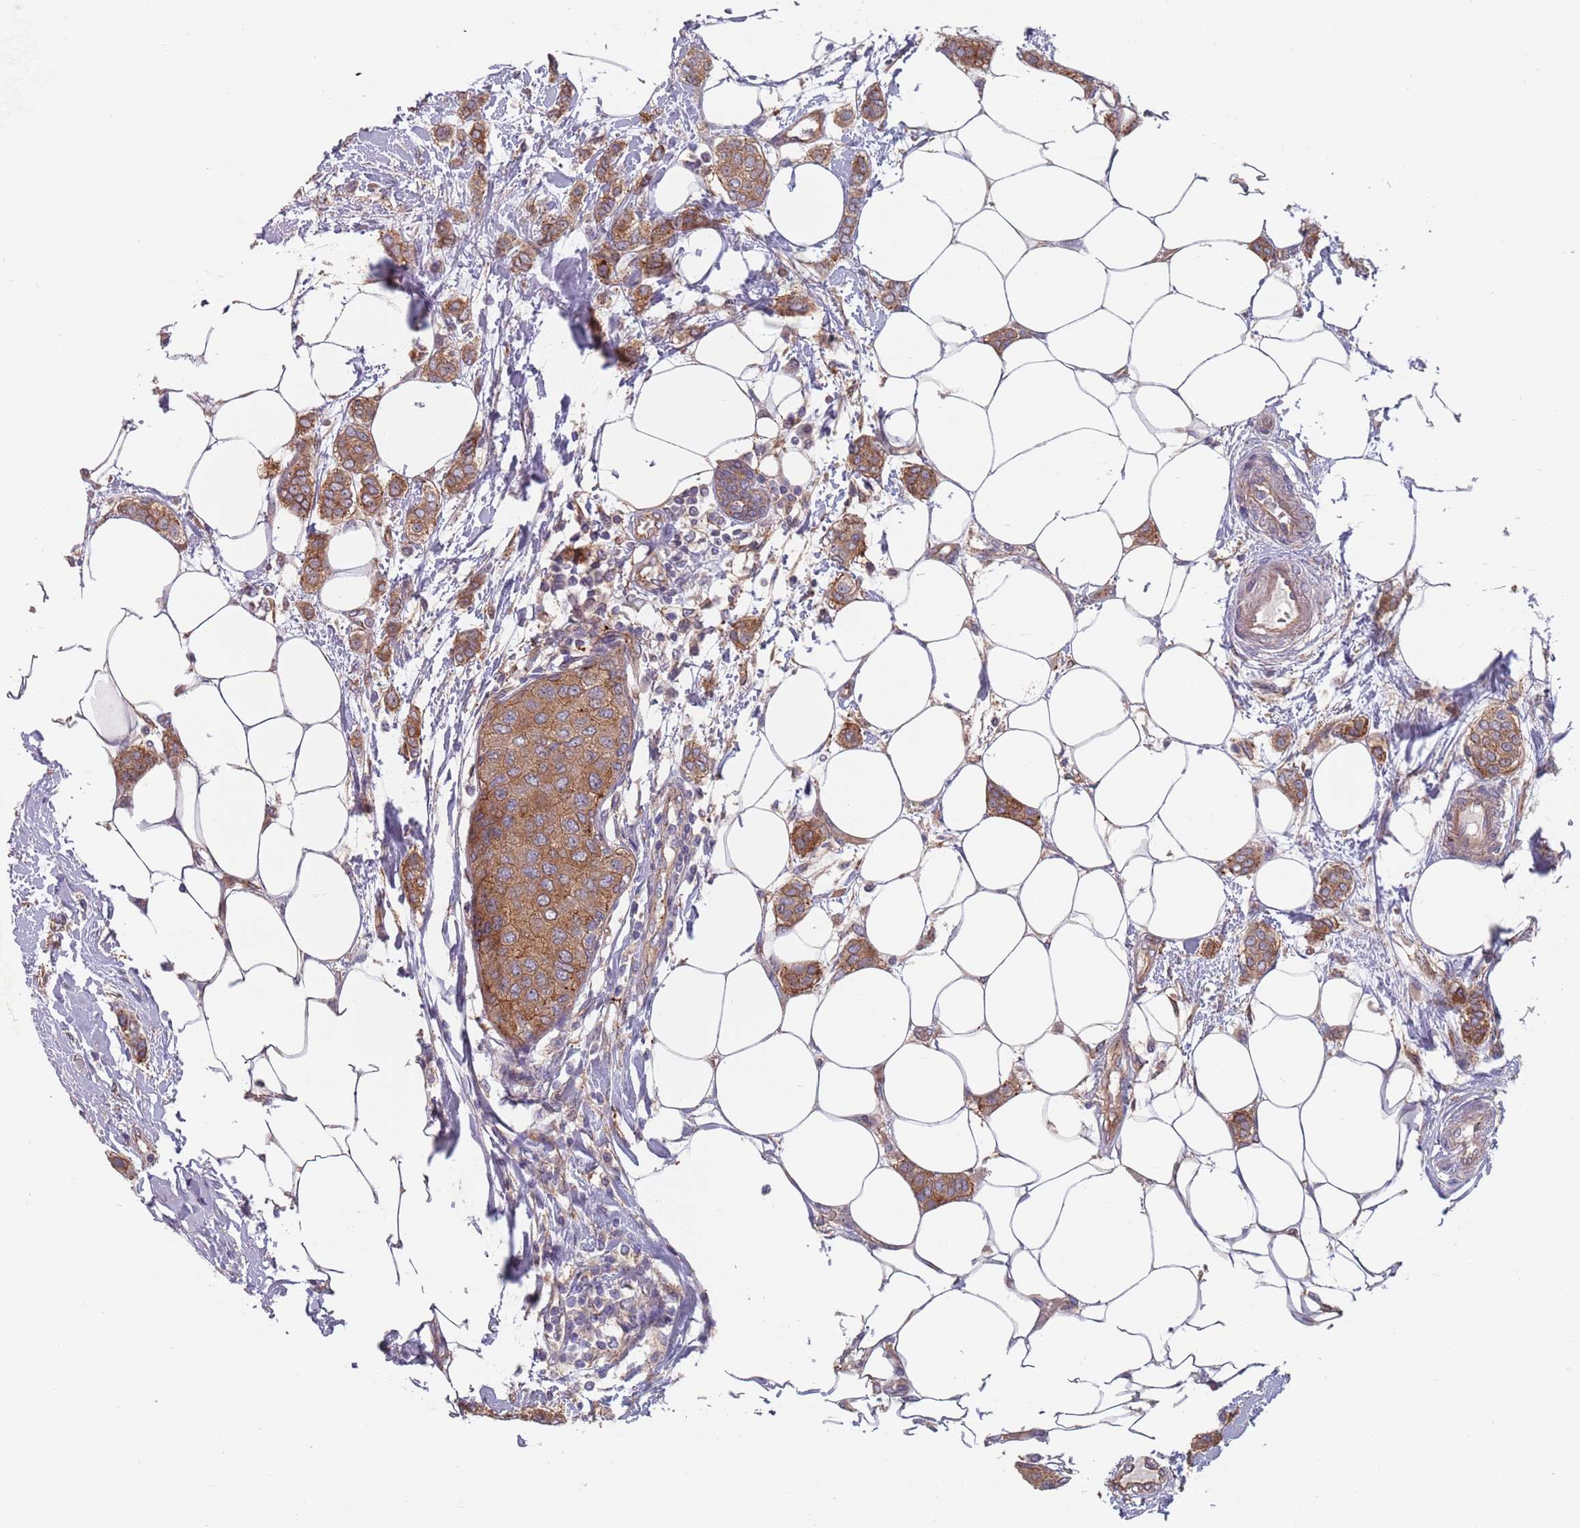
{"staining": {"intensity": "moderate", "quantity": ">75%", "location": "cytoplasmic/membranous"}, "tissue": "breast cancer", "cell_type": "Tumor cells", "image_type": "cancer", "snomed": [{"axis": "morphology", "description": "Duct carcinoma"}, {"axis": "topography", "description": "Breast"}], "caption": "Brown immunohistochemical staining in human invasive ductal carcinoma (breast) displays moderate cytoplasmic/membranous staining in about >75% of tumor cells.", "gene": "APPL2", "patient": {"sex": "female", "age": 72}}